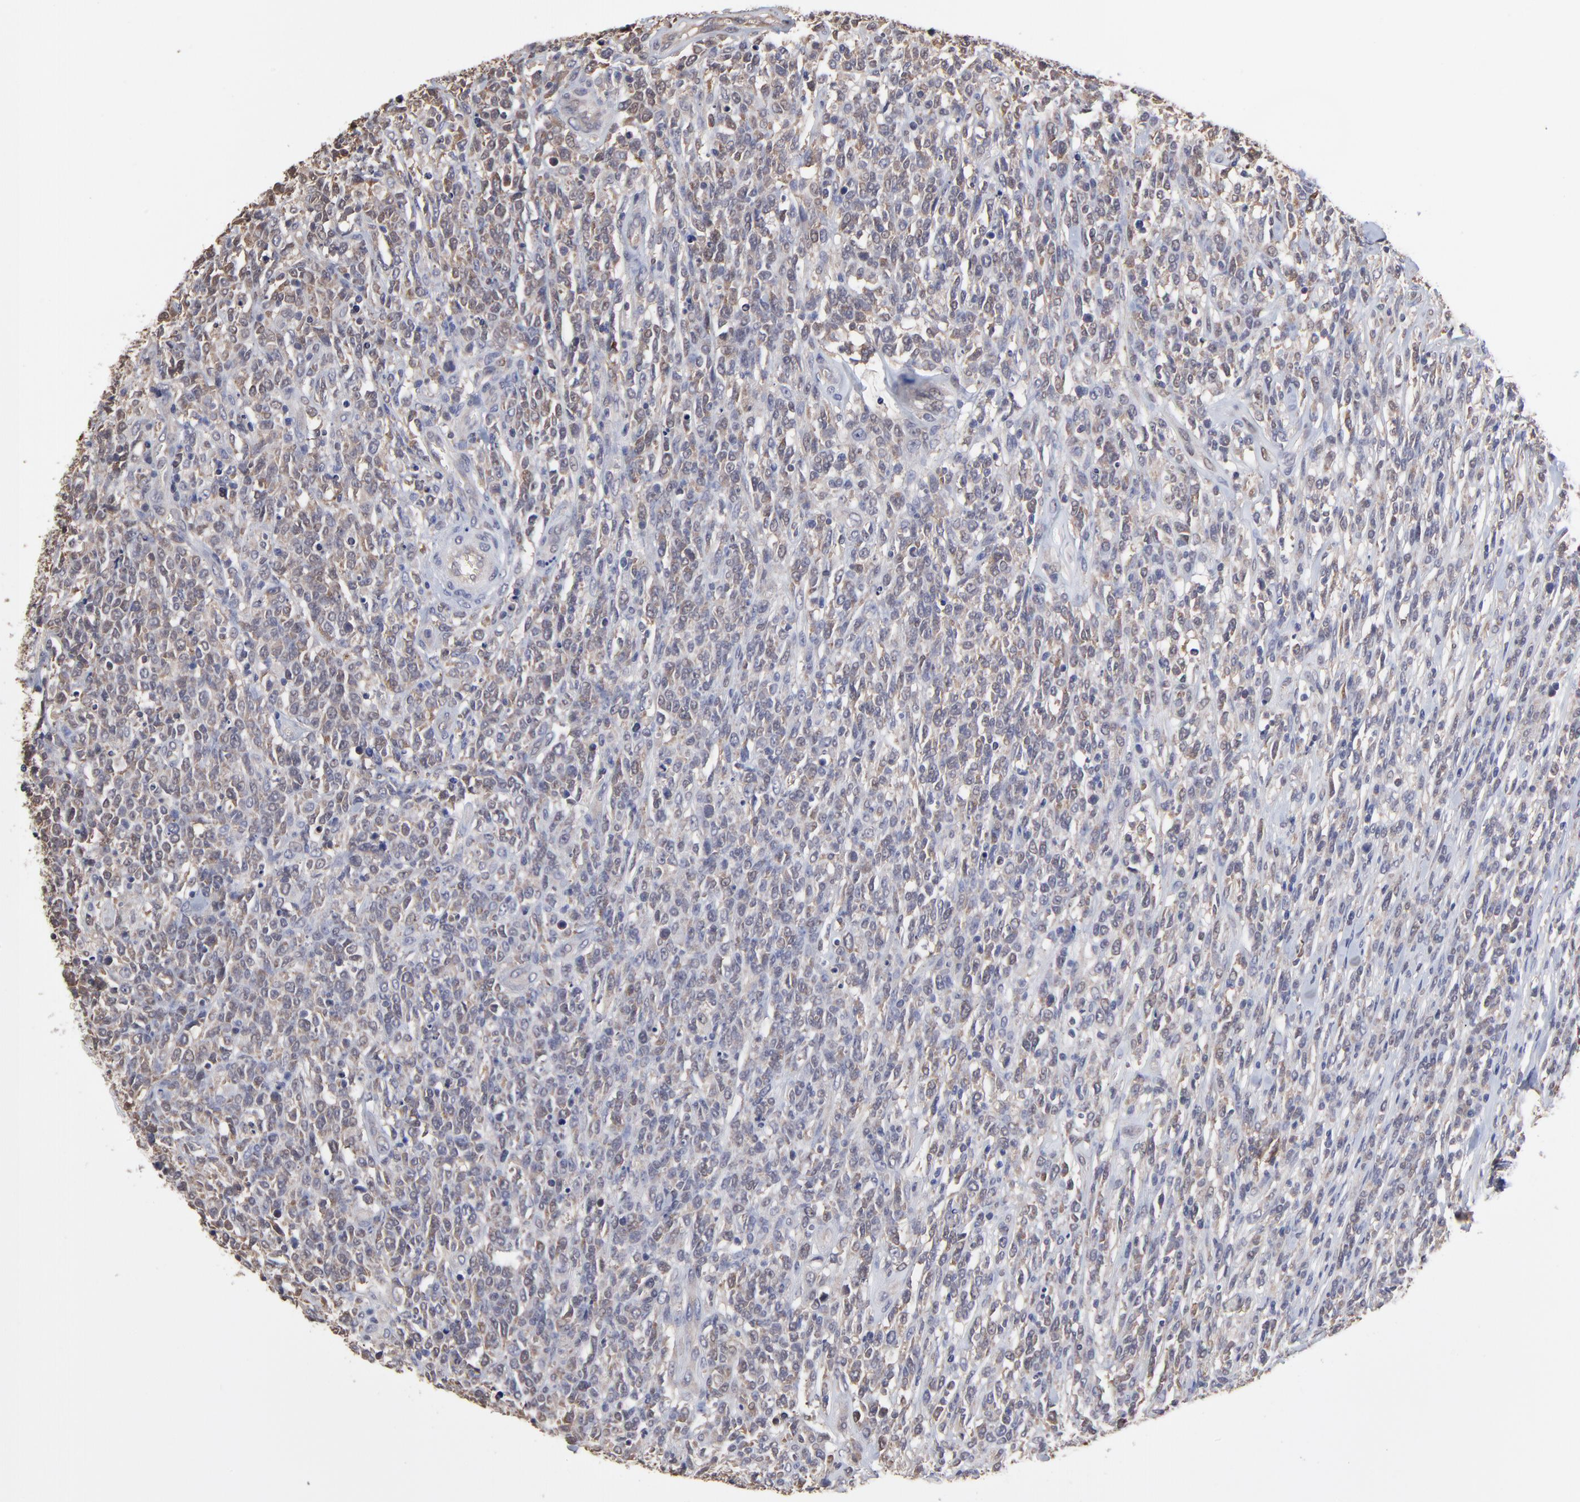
{"staining": {"intensity": "weak", "quantity": ">75%", "location": "cytoplasmic/membranous"}, "tissue": "lymphoma", "cell_type": "Tumor cells", "image_type": "cancer", "snomed": [{"axis": "morphology", "description": "Malignant lymphoma, non-Hodgkin's type, High grade"}, {"axis": "topography", "description": "Lymph node"}], "caption": "IHC staining of high-grade malignant lymphoma, non-Hodgkin's type, which displays low levels of weak cytoplasmic/membranous positivity in about >75% of tumor cells indicating weak cytoplasmic/membranous protein expression. The staining was performed using DAB (3,3'-diaminobenzidine) (brown) for protein detection and nuclei were counterstained in hematoxylin (blue).", "gene": "CCT2", "patient": {"sex": "female", "age": 73}}